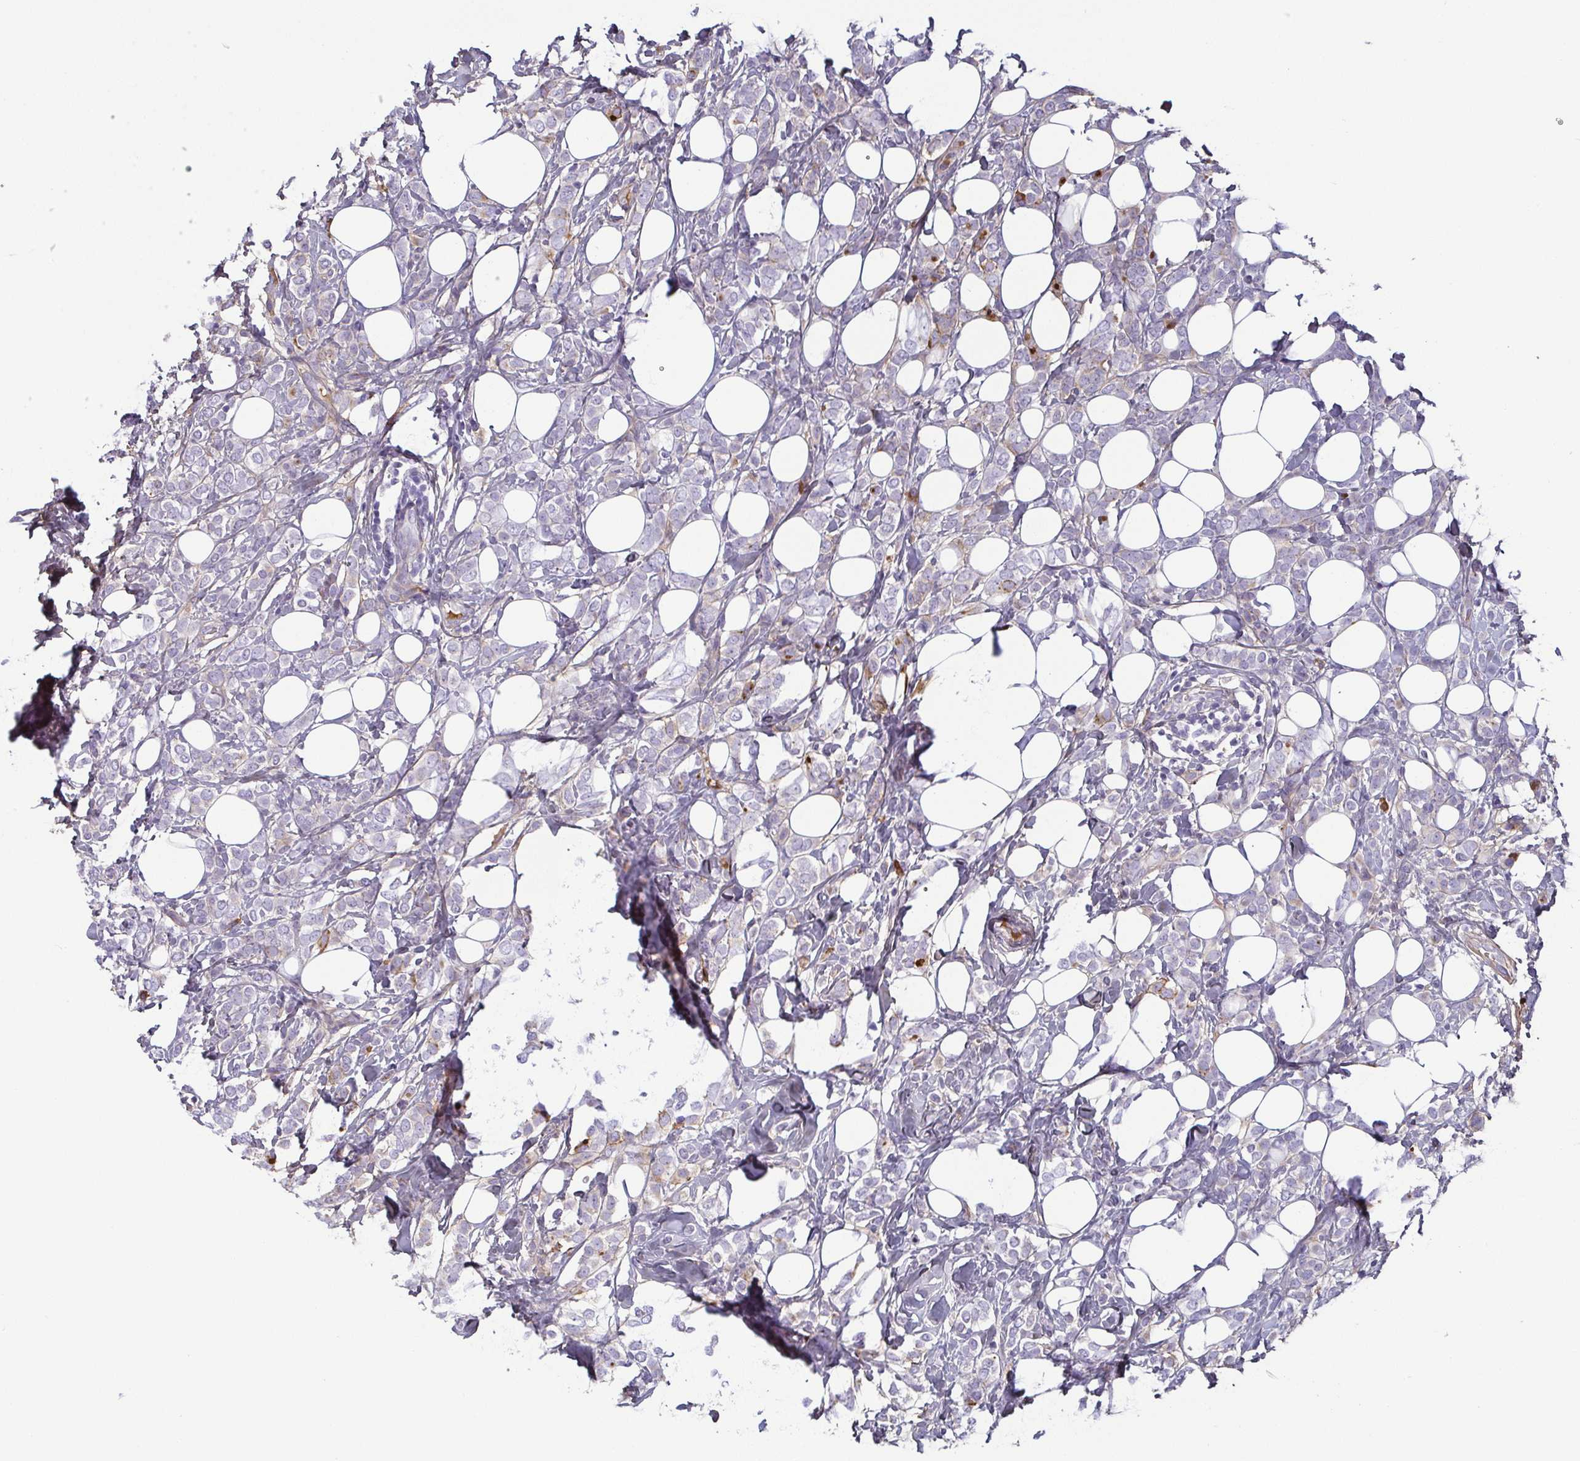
{"staining": {"intensity": "moderate", "quantity": "<25%", "location": "cytoplasmic/membranous"}, "tissue": "breast cancer", "cell_type": "Tumor cells", "image_type": "cancer", "snomed": [{"axis": "morphology", "description": "Lobular carcinoma"}, {"axis": "topography", "description": "Breast"}], "caption": "The immunohistochemical stain labels moderate cytoplasmic/membranous positivity in tumor cells of breast cancer tissue.", "gene": "ECM1", "patient": {"sex": "female", "age": 49}}